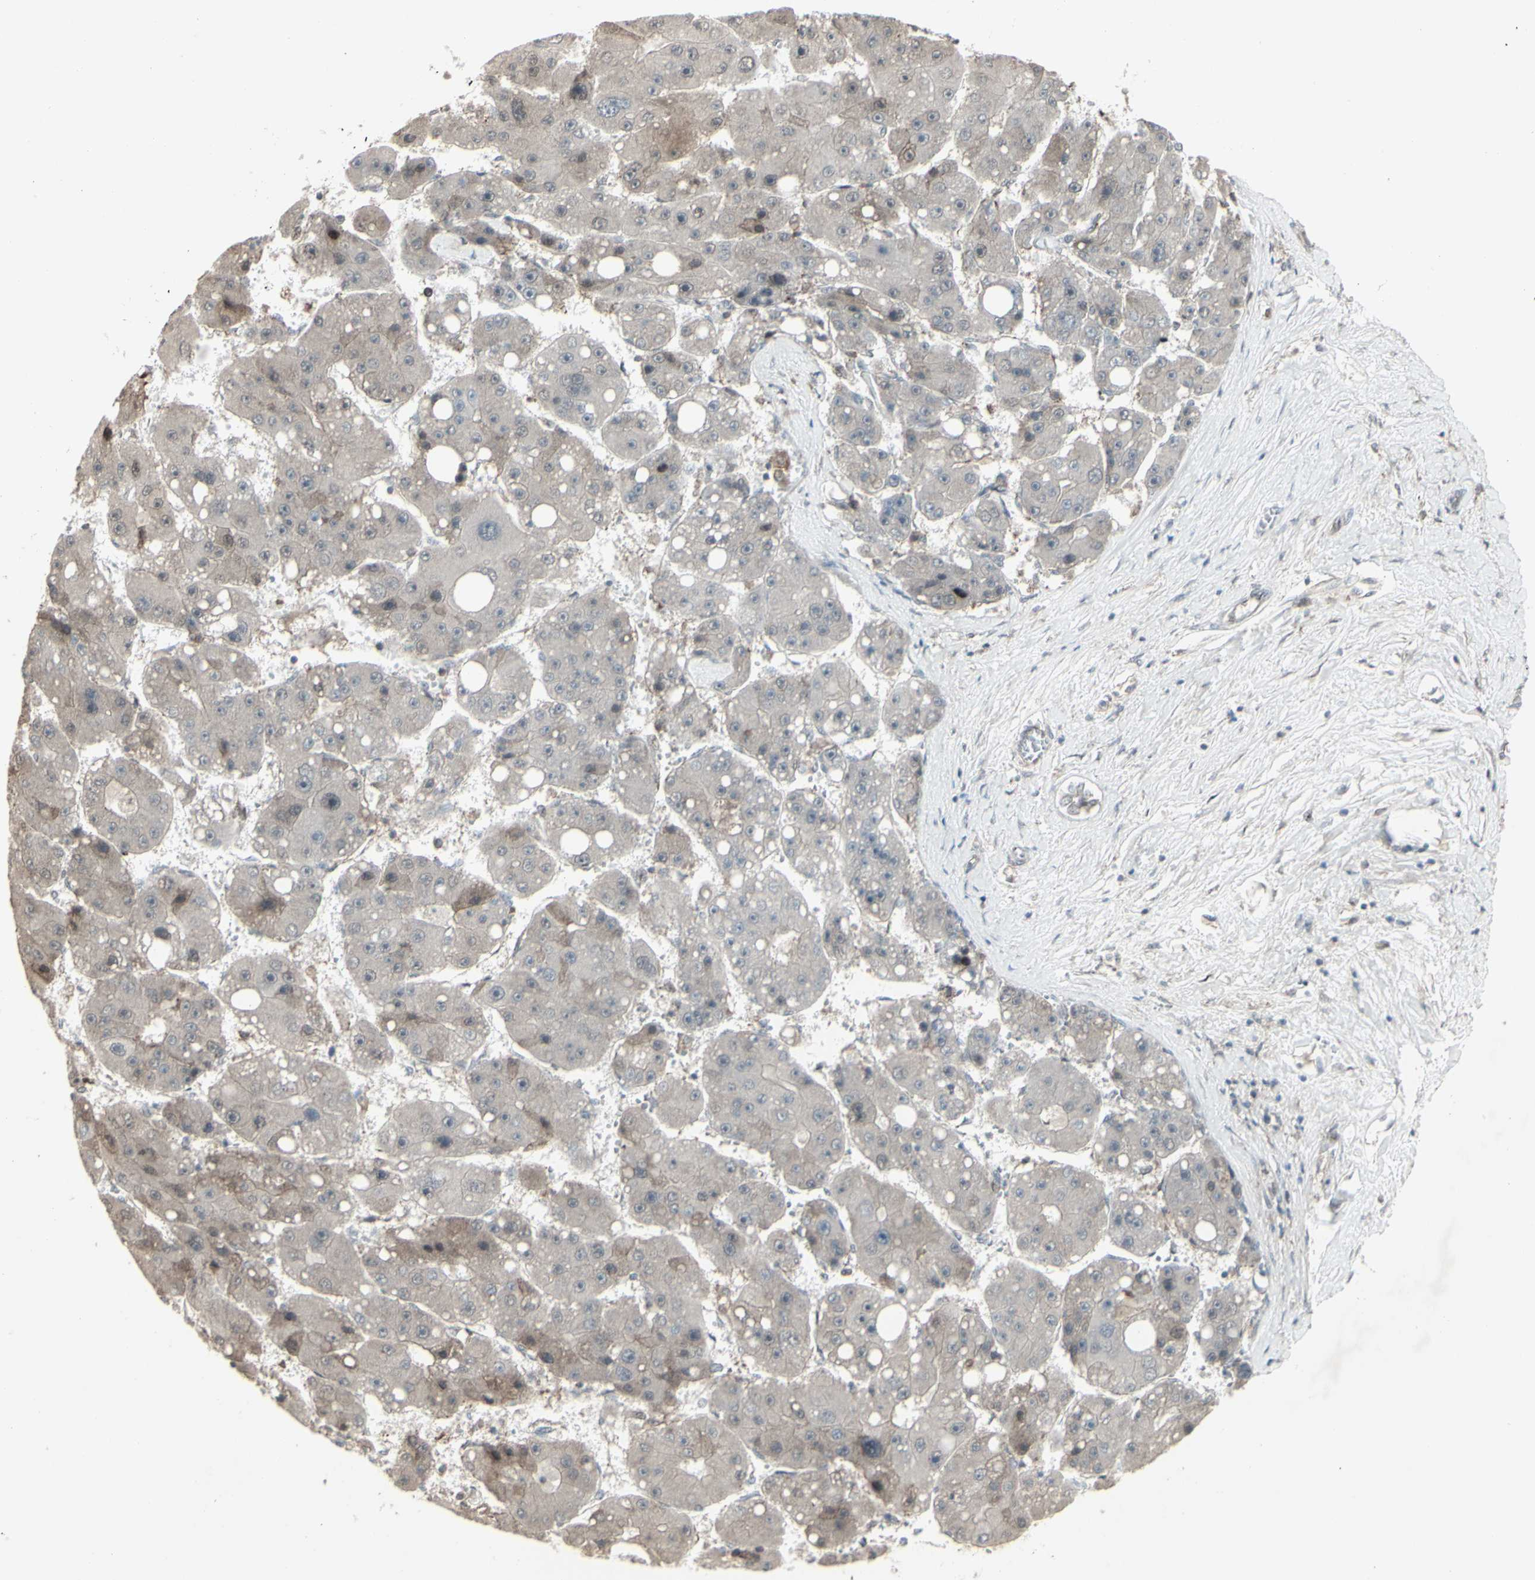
{"staining": {"intensity": "weak", "quantity": "<25%", "location": "cytoplasmic/membranous"}, "tissue": "liver cancer", "cell_type": "Tumor cells", "image_type": "cancer", "snomed": [{"axis": "morphology", "description": "Carcinoma, Hepatocellular, NOS"}, {"axis": "topography", "description": "Liver"}], "caption": "Immunohistochemical staining of liver cancer reveals no significant positivity in tumor cells.", "gene": "CD33", "patient": {"sex": "female", "age": 61}}